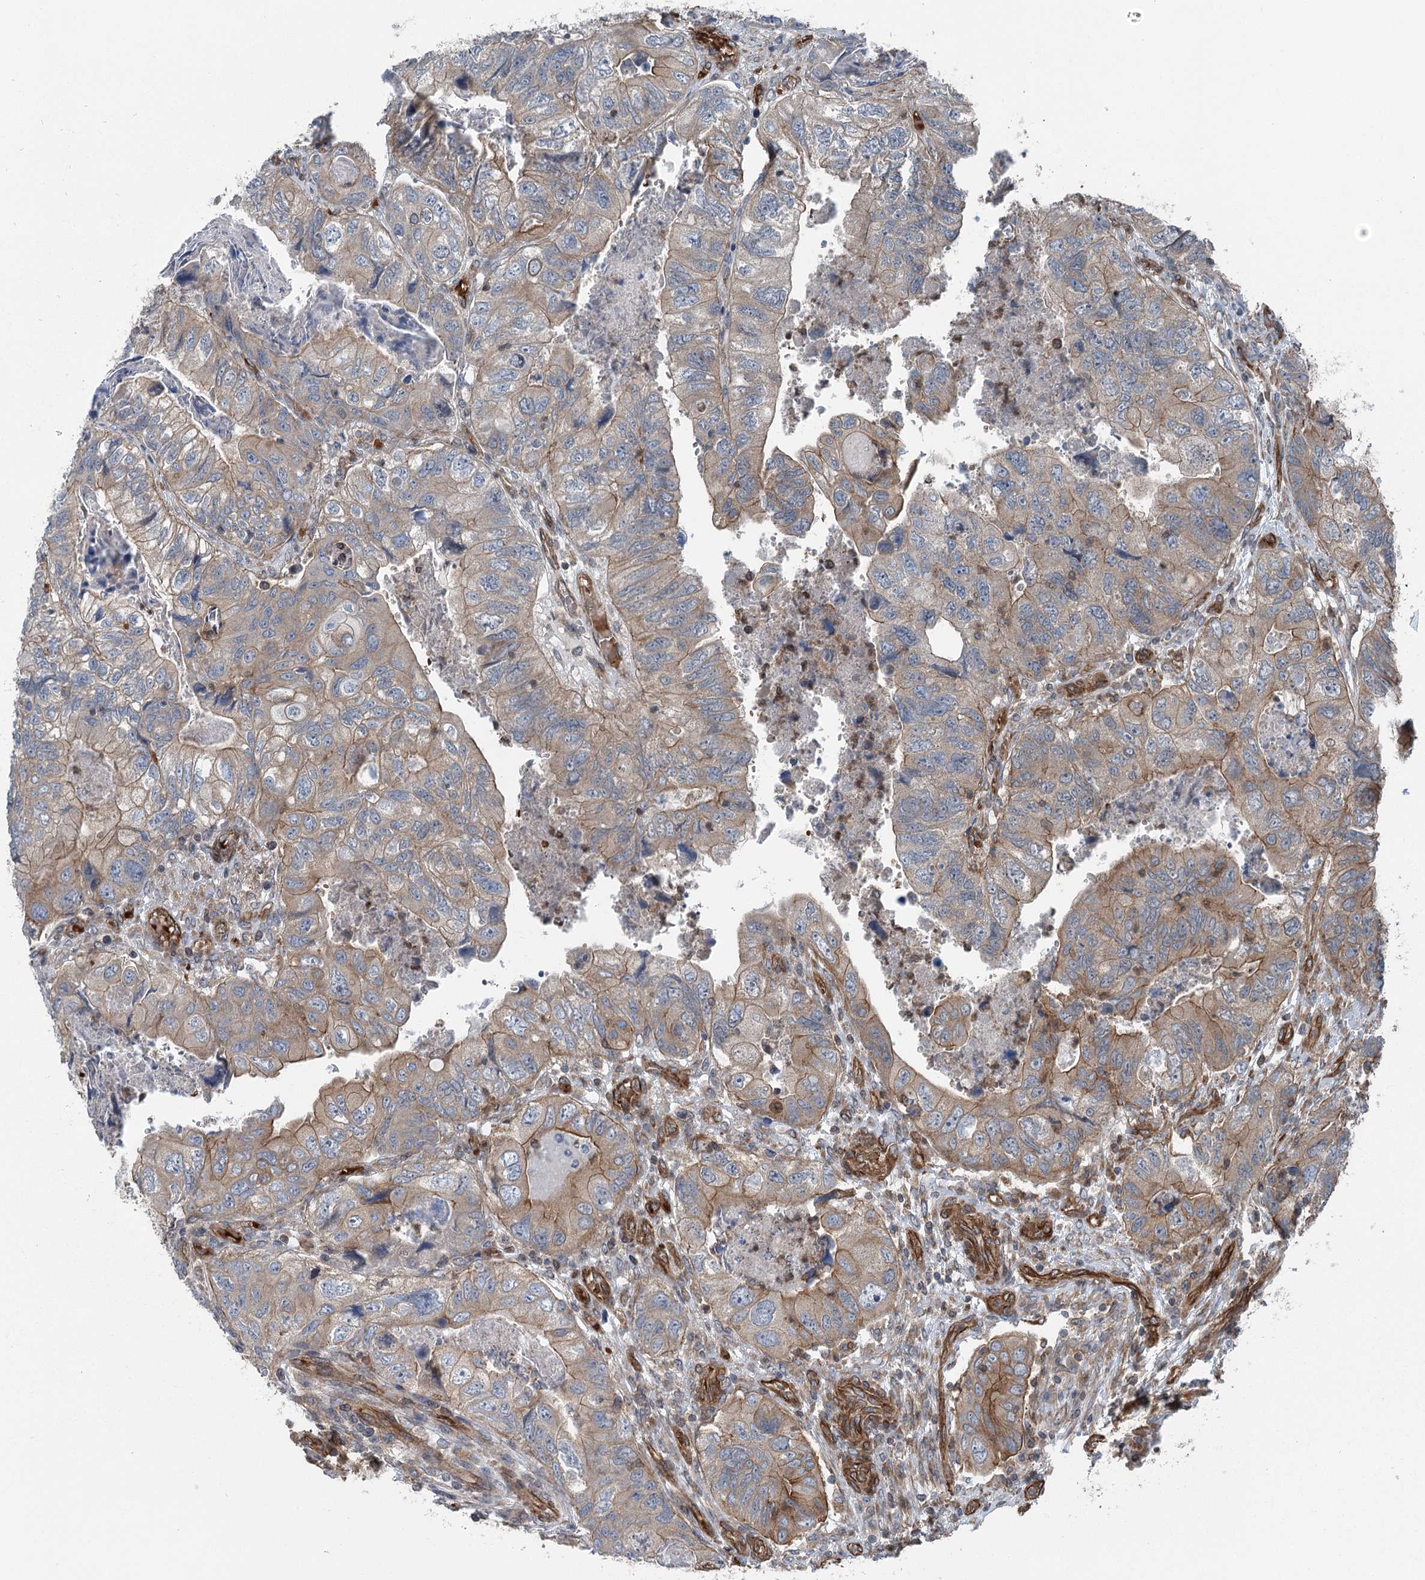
{"staining": {"intensity": "strong", "quantity": "<25%", "location": "cytoplasmic/membranous"}, "tissue": "colorectal cancer", "cell_type": "Tumor cells", "image_type": "cancer", "snomed": [{"axis": "morphology", "description": "Adenocarcinoma, NOS"}, {"axis": "topography", "description": "Rectum"}], "caption": "A micrograph of colorectal cancer stained for a protein exhibits strong cytoplasmic/membranous brown staining in tumor cells. (DAB (3,3'-diaminobenzidine) IHC, brown staining for protein, blue staining for nuclei).", "gene": "IQSEC1", "patient": {"sex": "male", "age": 63}}